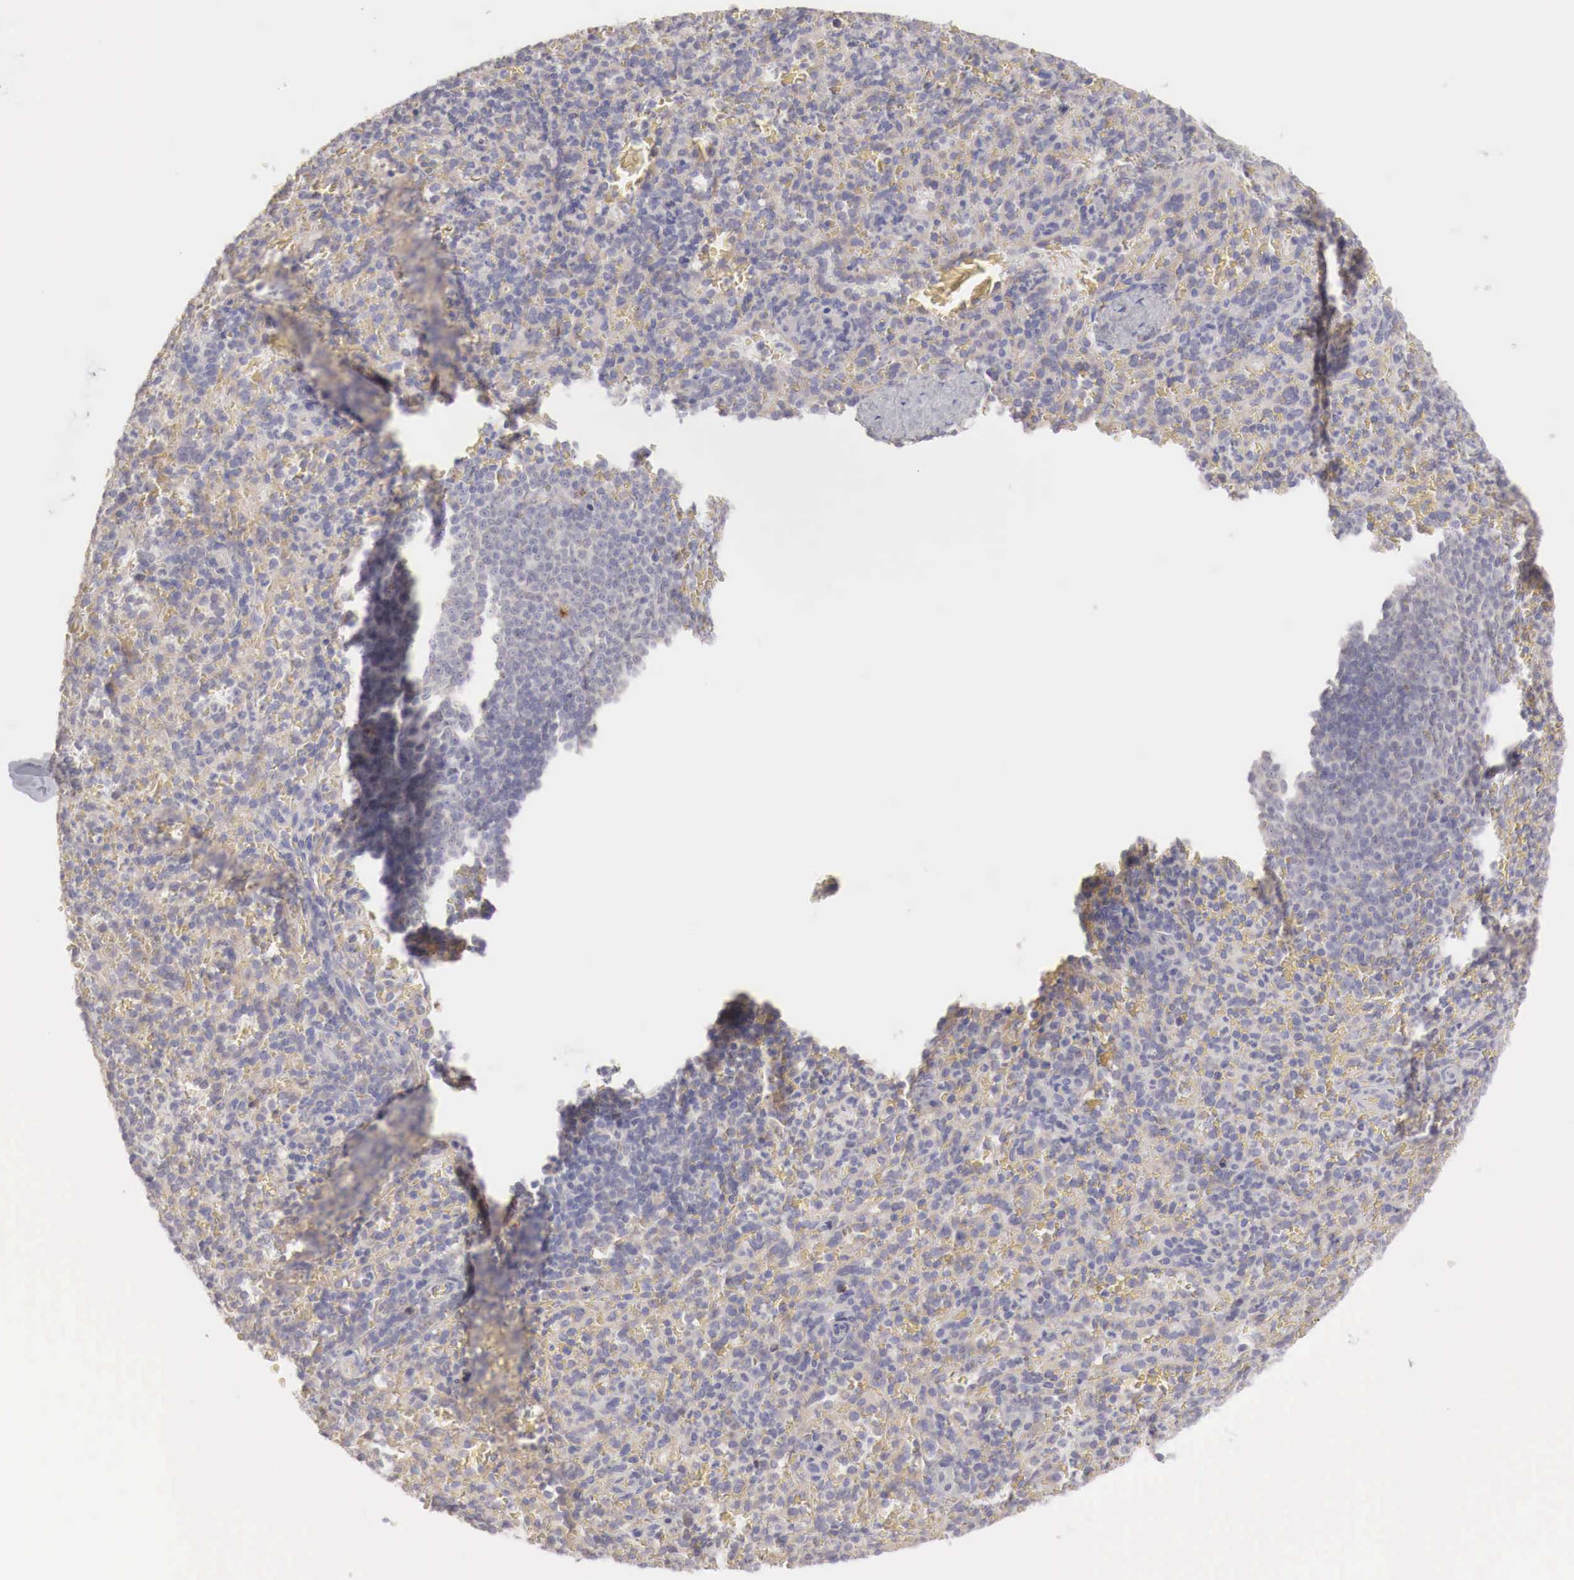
{"staining": {"intensity": "negative", "quantity": "none", "location": "none"}, "tissue": "spleen", "cell_type": "Cells in red pulp", "image_type": "normal", "snomed": [{"axis": "morphology", "description": "Normal tissue, NOS"}, {"axis": "topography", "description": "Spleen"}], "caption": "Cells in red pulp show no significant staining in benign spleen. The staining is performed using DAB brown chromogen with nuclei counter-stained in using hematoxylin.", "gene": "NSDHL", "patient": {"sex": "female", "age": 21}}